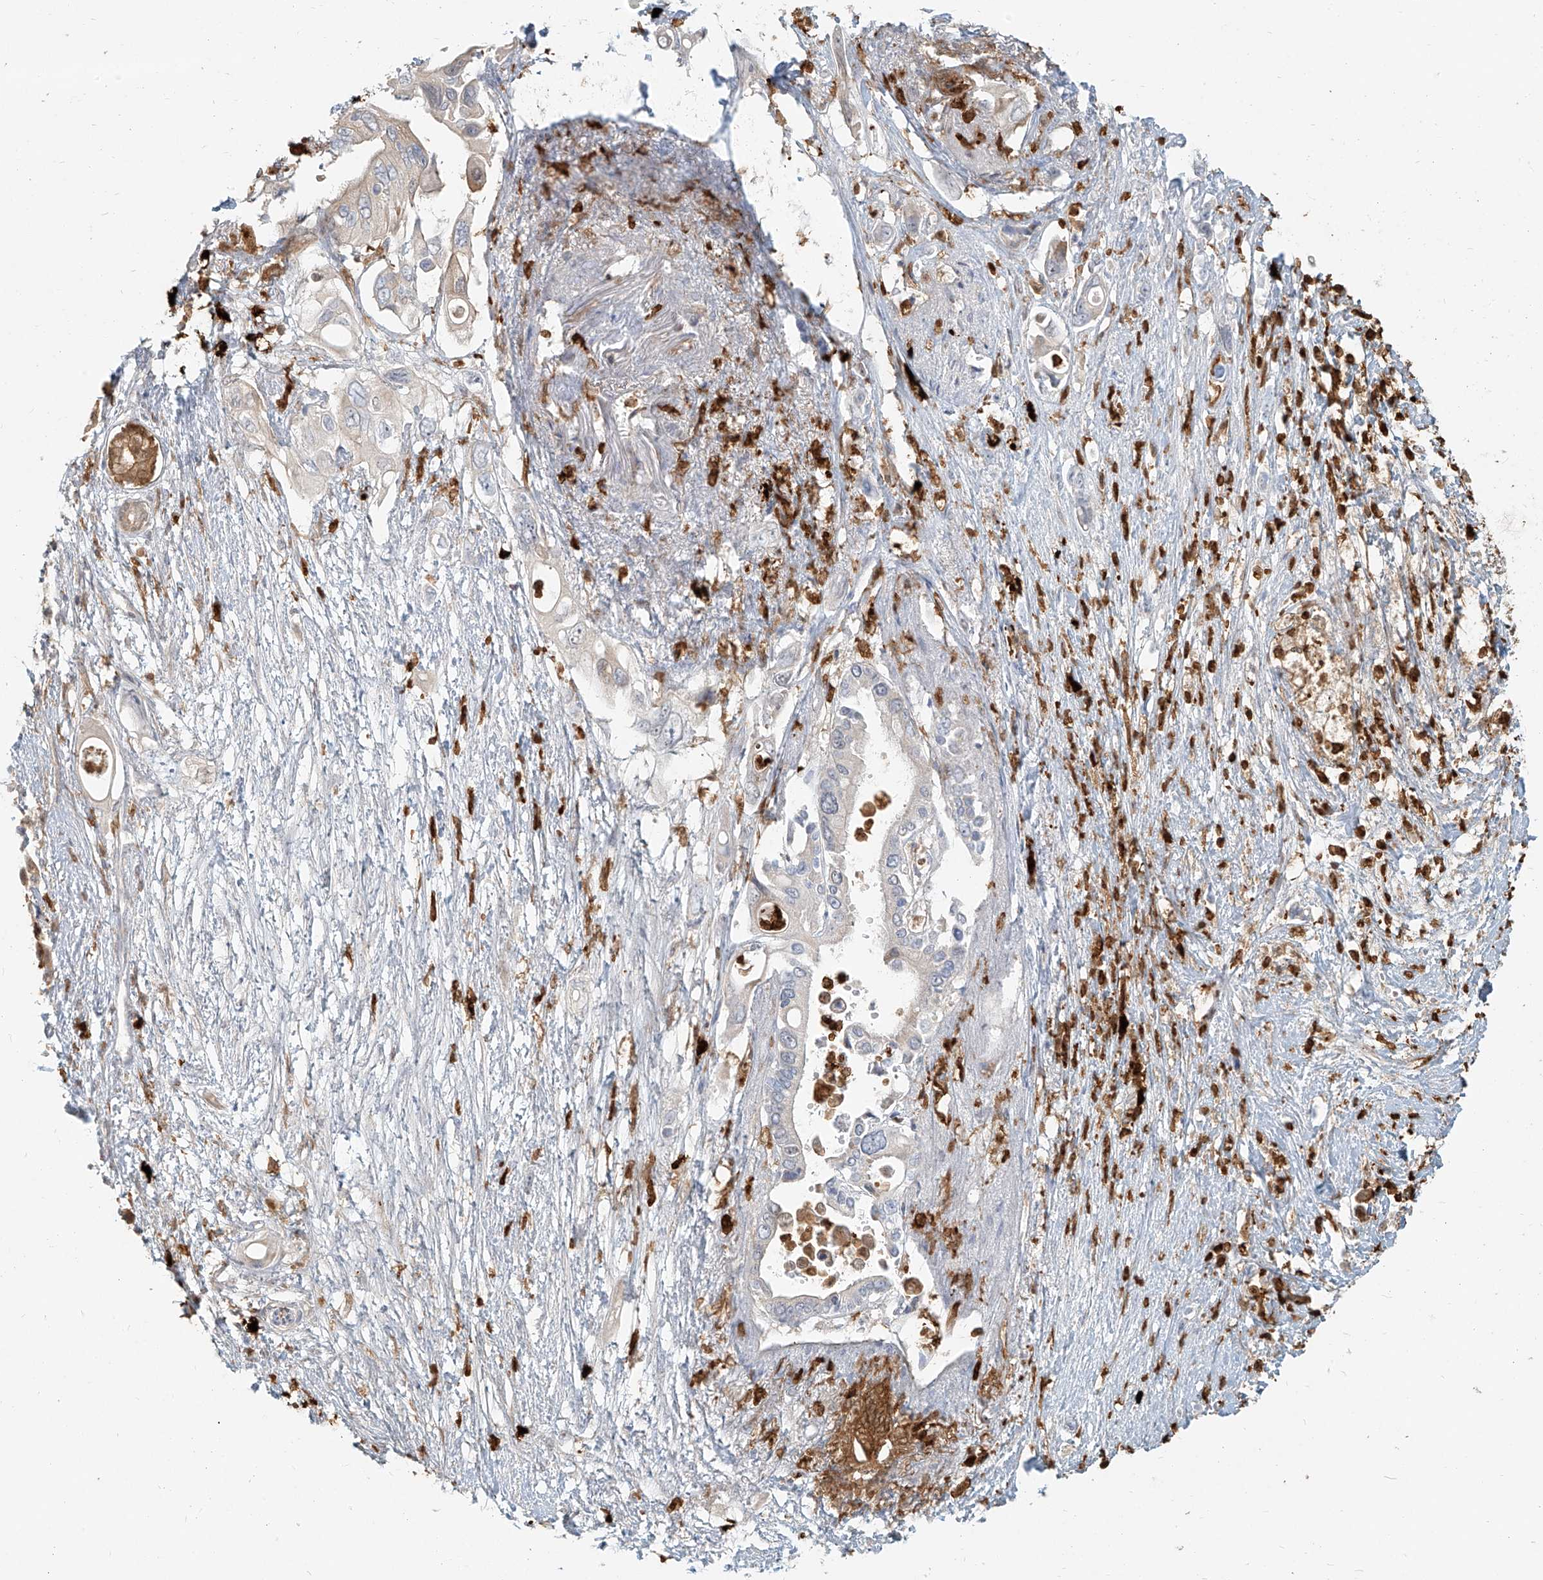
{"staining": {"intensity": "weak", "quantity": "<25%", "location": "cytoplasmic/membranous"}, "tissue": "pancreatic cancer", "cell_type": "Tumor cells", "image_type": "cancer", "snomed": [{"axis": "morphology", "description": "Adenocarcinoma, NOS"}, {"axis": "topography", "description": "Pancreas"}], "caption": "Tumor cells are negative for protein expression in human pancreatic cancer (adenocarcinoma).", "gene": "PGD", "patient": {"sex": "male", "age": 66}}